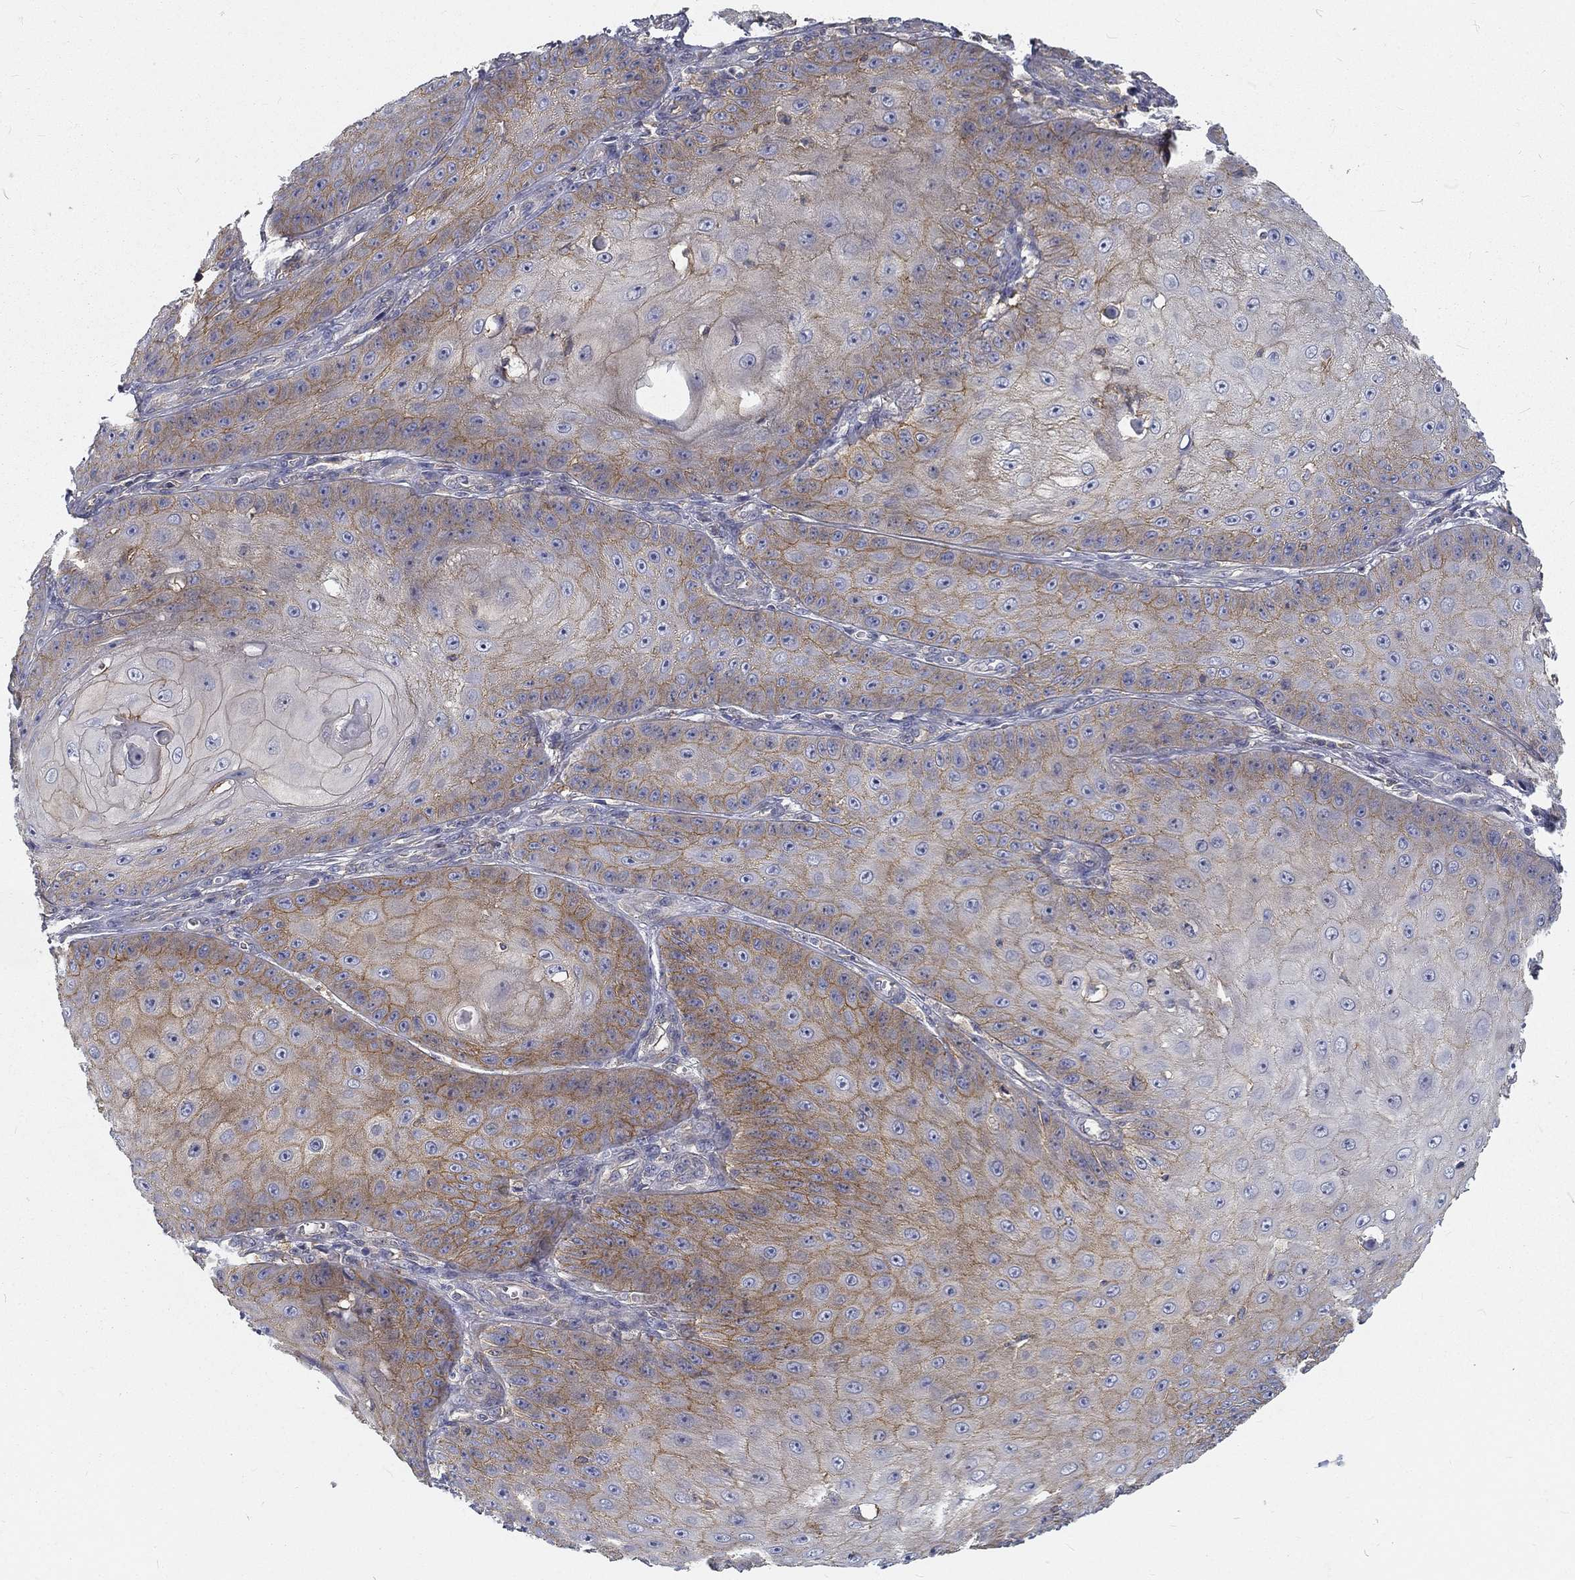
{"staining": {"intensity": "moderate", "quantity": "25%-75%", "location": "cytoplasmic/membranous"}, "tissue": "skin cancer", "cell_type": "Tumor cells", "image_type": "cancer", "snomed": [{"axis": "morphology", "description": "Squamous cell carcinoma, NOS"}, {"axis": "topography", "description": "Skin"}], "caption": "Protein expression analysis of skin cancer shows moderate cytoplasmic/membranous expression in approximately 25%-75% of tumor cells.", "gene": "MTMR11", "patient": {"sex": "male", "age": 70}}